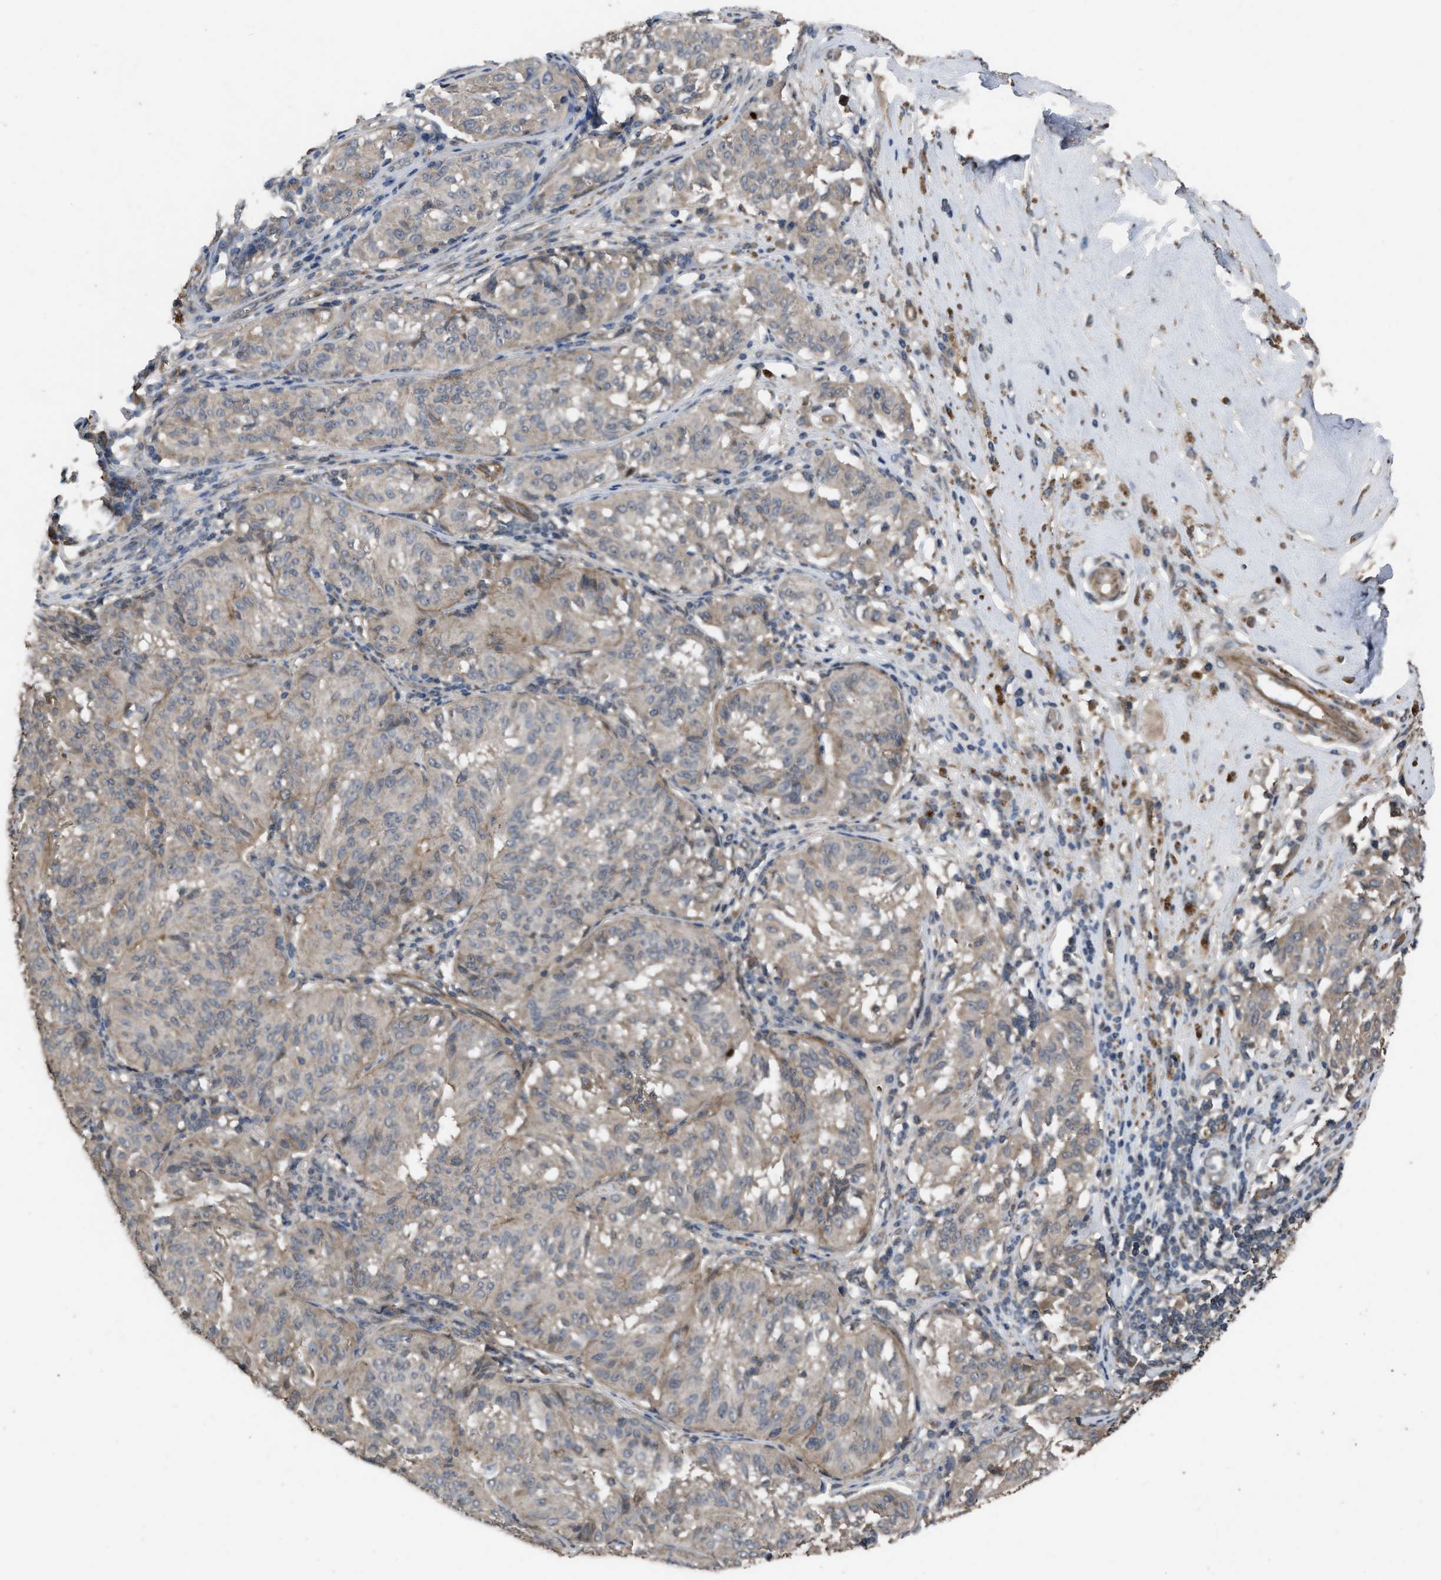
{"staining": {"intensity": "weak", "quantity": ">75%", "location": "cytoplasmic/membranous"}, "tissue": "melanoma", "cell_type": "Tumor cells", "image_type": "cancer", "snomed": [{"axis": "morphology", "description": "Malignant melanoma, NOS"}, {"axis": "topography", "description": "Skin"}], "caption": "This micrograph reveals IHC staining of human malignant melanoma, with low weak cytoplasmic/membranous positivity in about >75% of tumor cells.", "gene": "UTRN", "patient": {"sex": "female", "age": 72}}